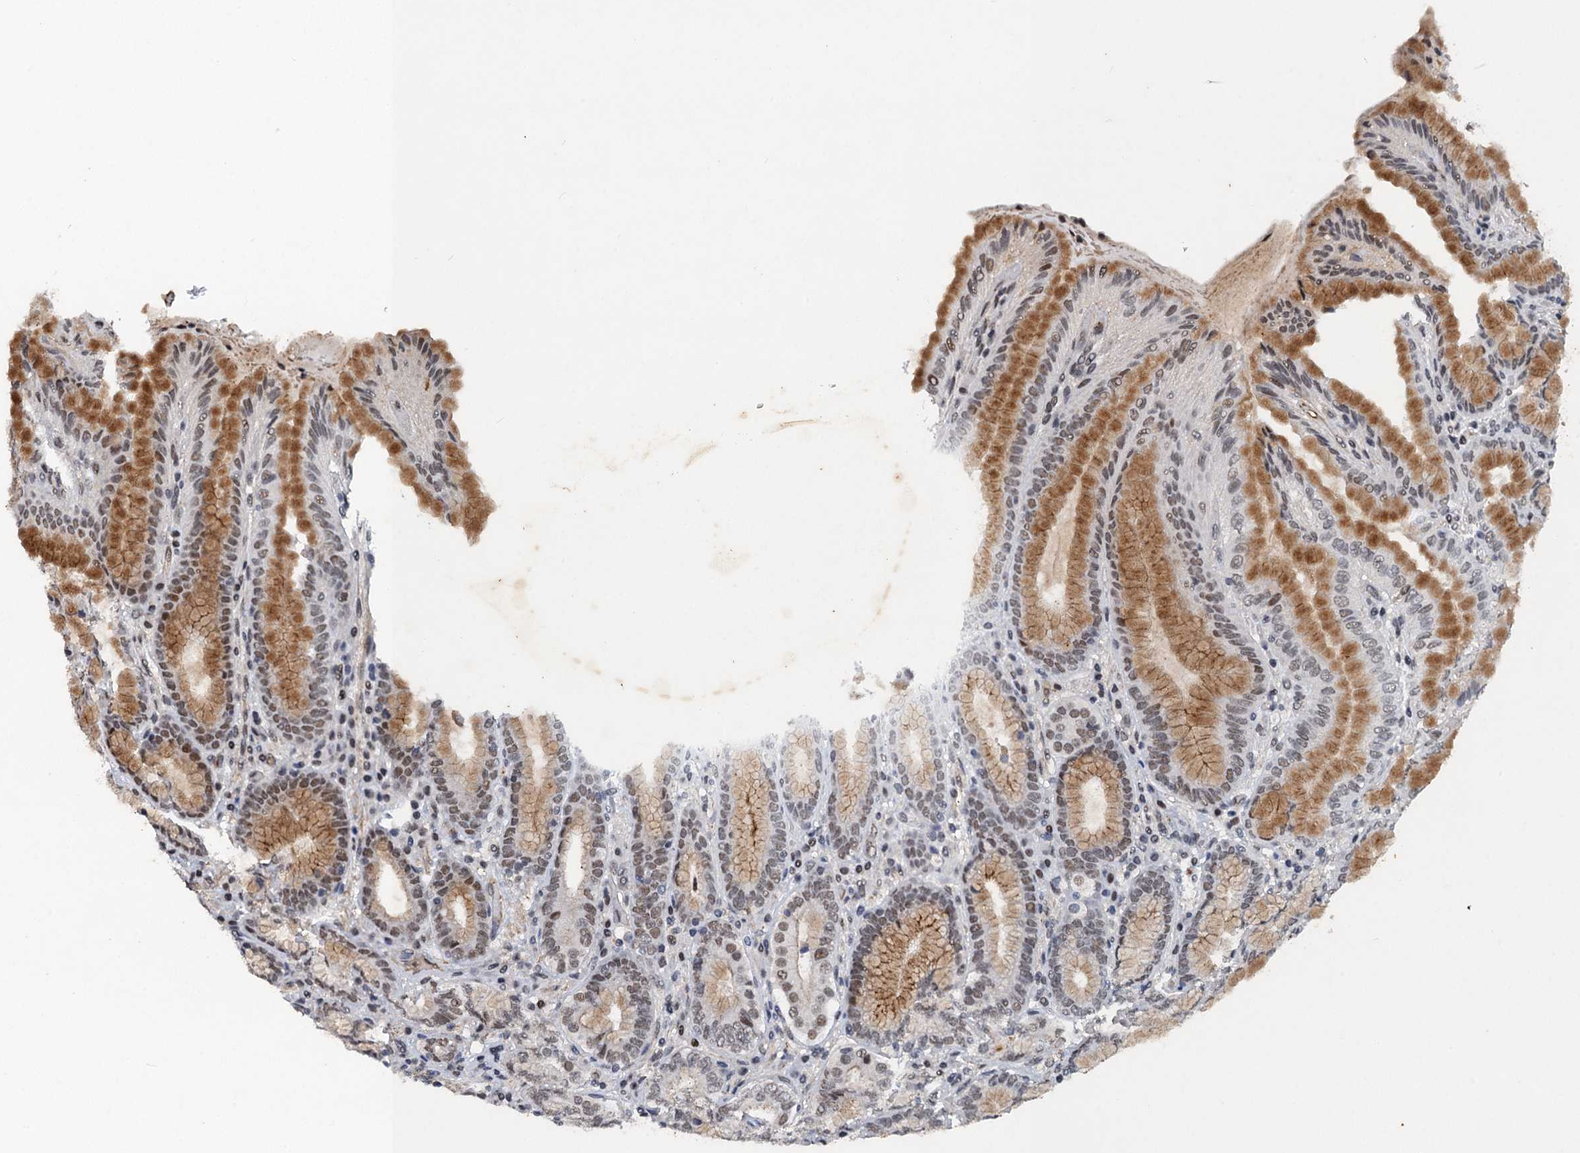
{"staining": {"intensity": "moderate", "quantity": ">75%", "location": "cytoplasmic/membranous,nuclear"}, "tissue": "stomach", "cell_type": "Glandular cells", "image_type": "normal", "snomed": [{"axis": "morphology", "description": "Normal tissue, NOS"}, {"axis": "topography", "description": "Stomach, upper"}, {"axis": "topography", "description": "Stomach, lower"}], "caption": "Immunohistochemistry (IHC) image of unremarkable stomach: human stomach stained using IHC exhibits medium levels of moderate protein expression localized specifically in the cytoplasmic/membranous,nuclear of glandular cells, appearing as a cytoplasmic/membranous,nuclear brown color.", "gene": "CSTF3", "patient": {"sex": "female", "age": 76}}